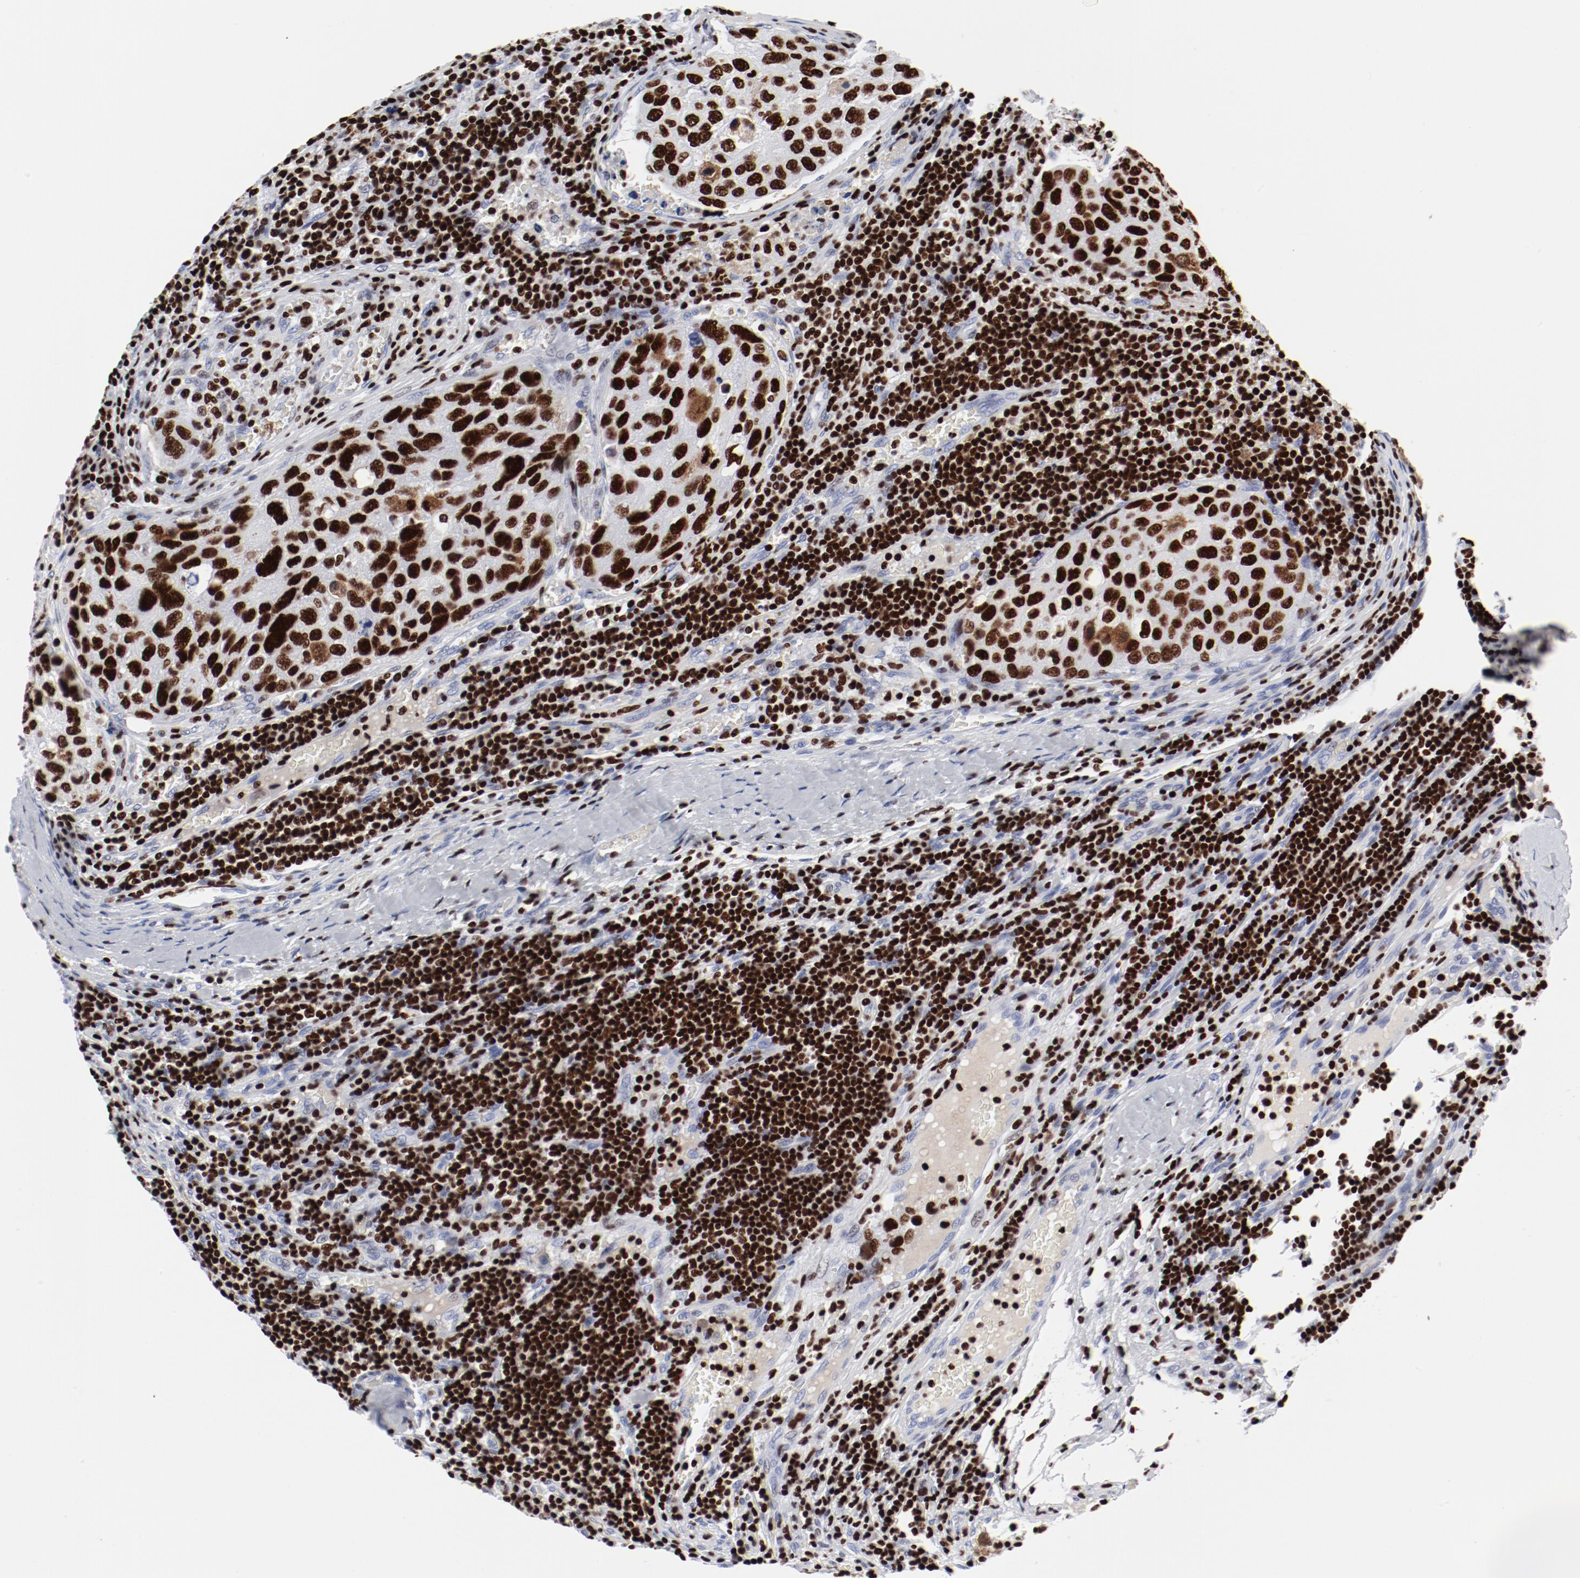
{"staining": {"intensity": "strong", "quantity": ">75%", "location": "nuclear"}, "tissue": "urothelial cancer", "cell_type": "Tumor cells", "image_type": "cancer", "snomed": [{"axis": "morphology", "description": "Urothelial carcinoma, High grade"}, {"axis": "topography", "description": "Lymph node"}, {"axis": "topography", "description": "Urinary bladder"}], "caption": "Strong nuclear positivity is identified in about >75% of tumor cells in urothelial cancer. The staining was performed using DAB, with brown indicating positive protein expression. Nuclei are stained blue with hematoxylin.", "gene": "SMARCC2", "patient": {"sex": "male", "age": 51}}